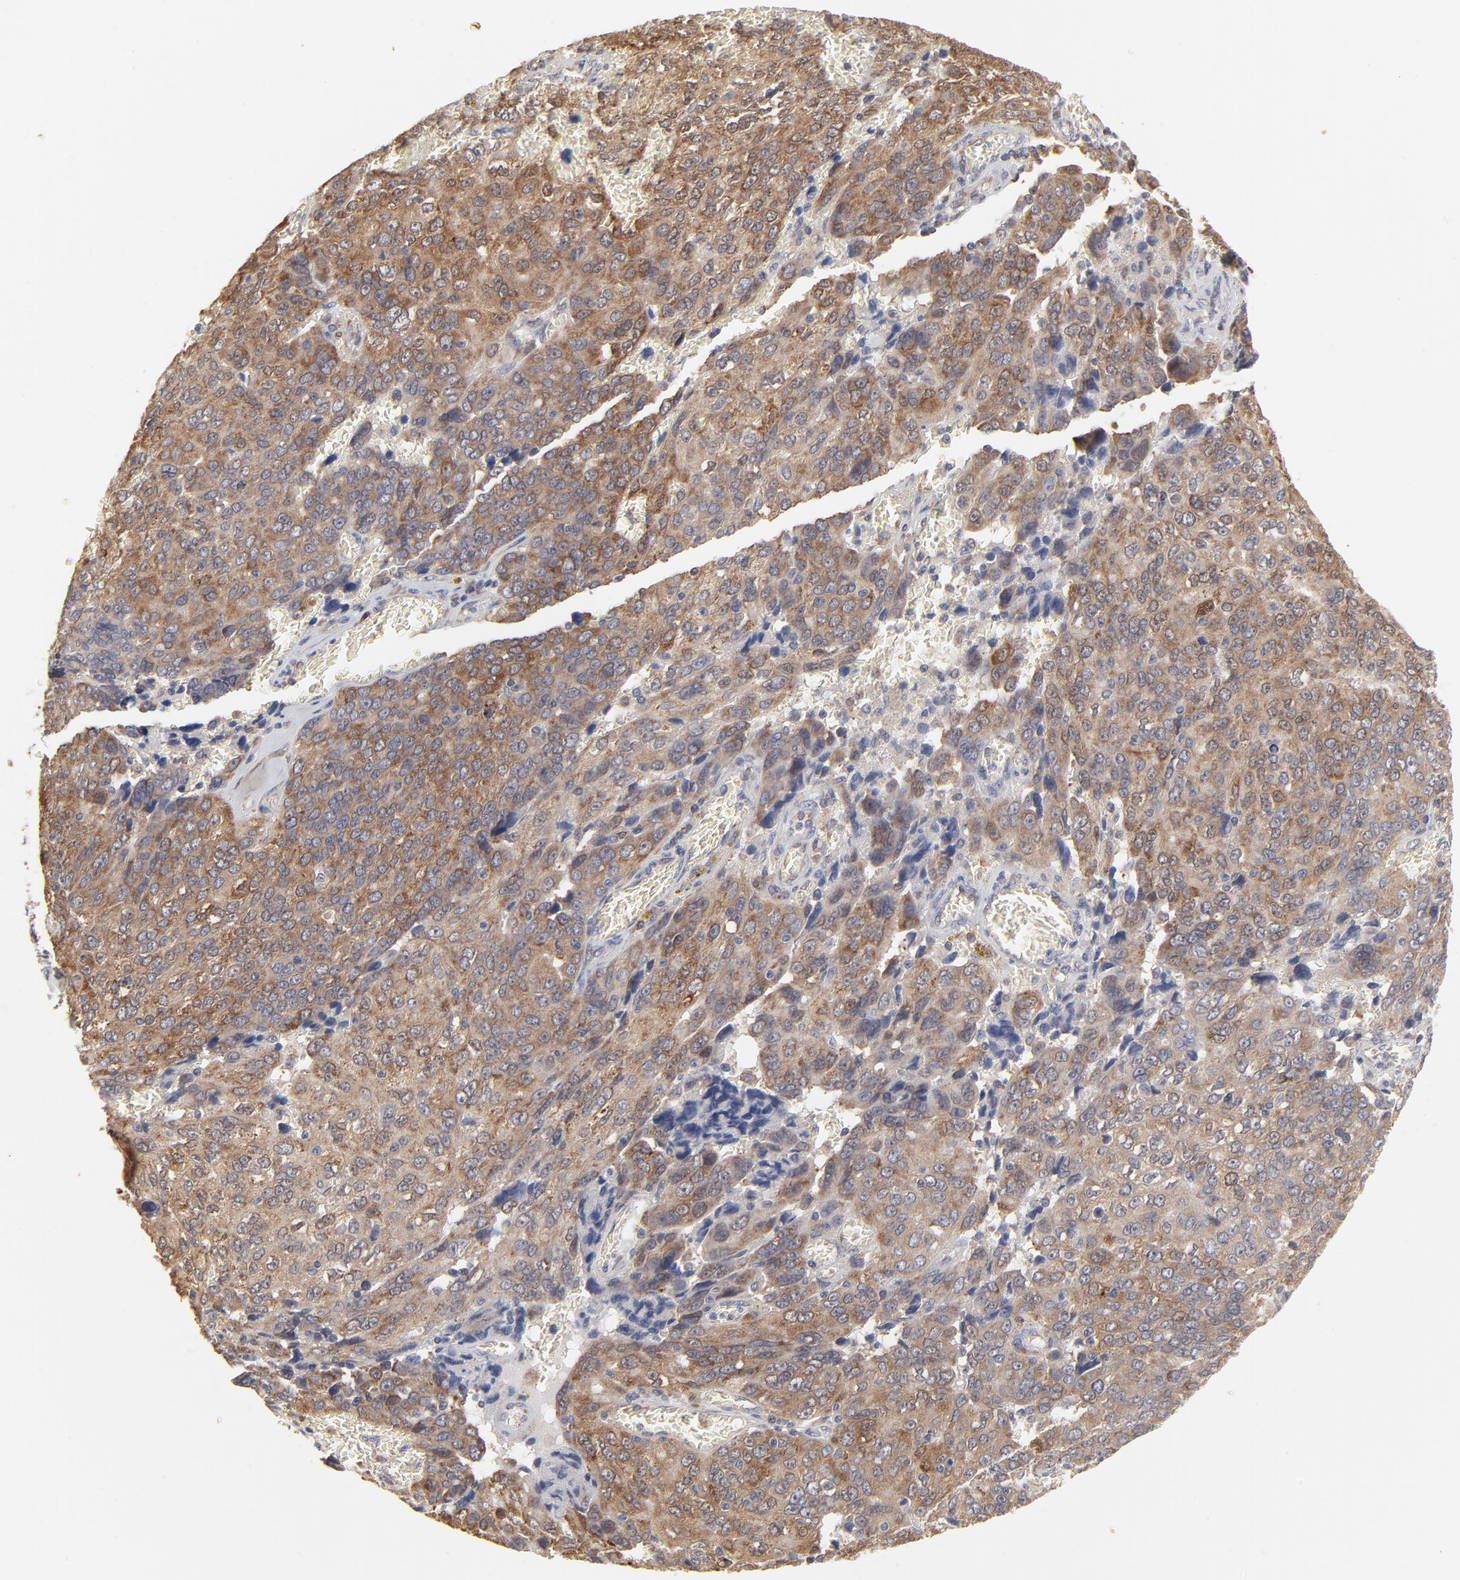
{"staining": {"intensity": "moderate", "quantity": ">75%", "location": "cytoplasmic/membranous"}, "tissue": "ovarian cancer", "cell_type": "Tumor cells", "image_type": "cancer", "snomed": [{"axis": "morphology", "description": "Carcinoma, endometroid"}, {"axis": "topography", "description": "Ovary"}], "caption": "Endometroid carcinoma (ovarian) stained for a protein (brown) demonstrates moderate cytoplasmic/membranous positive positivity in about >75% of tumor cells.", "gene": "RNF213", "patient": {"sex": "female", "age": 75}}